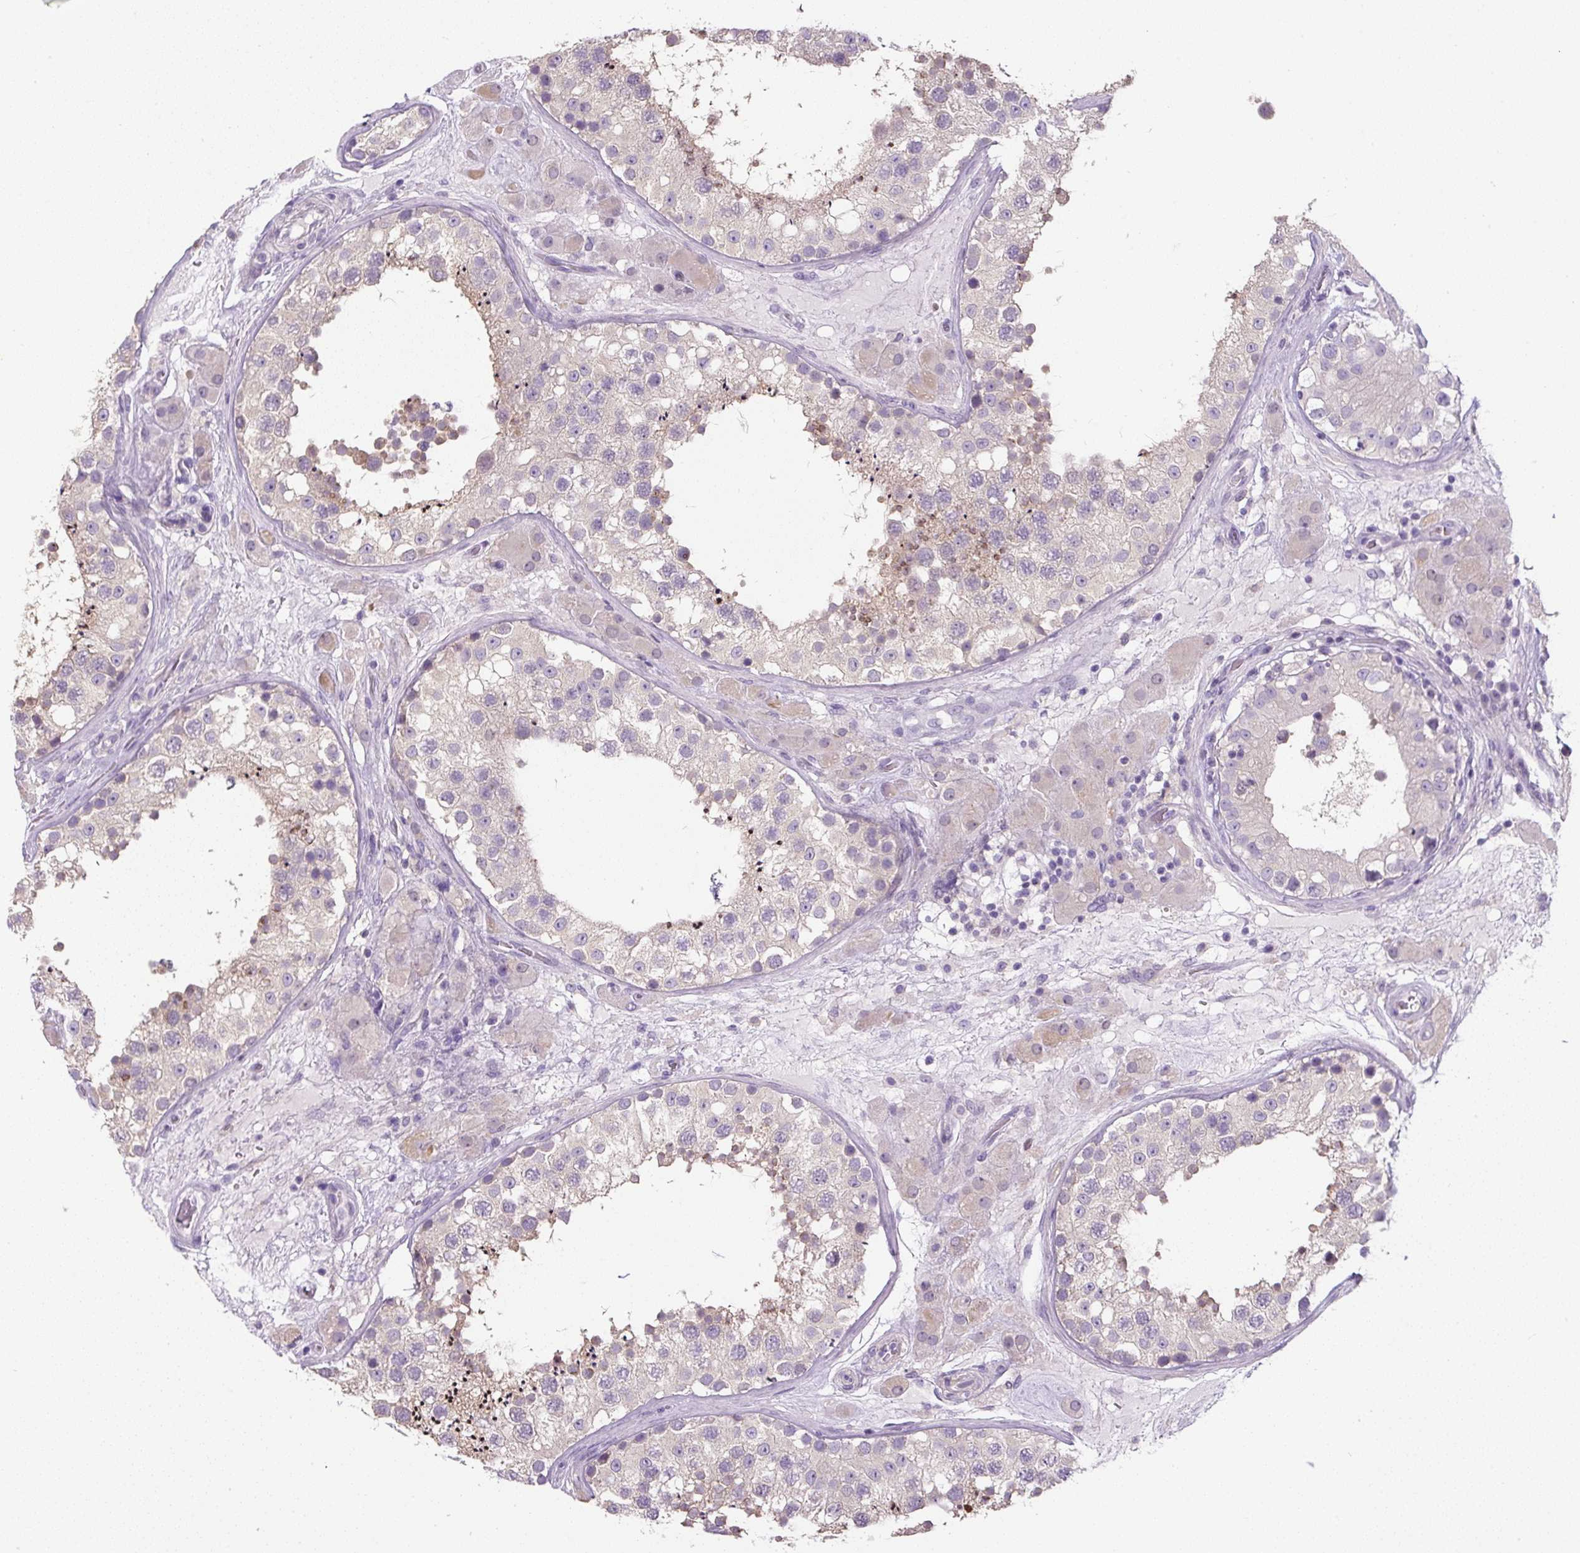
{"staining": {"intensity": "moderate", "quantity": "<25%", "location": "cytoplasmic/membranous"}, "tissue": "testis", "cell_type": "Cells in seminiferous ducts", "image_type": "normal", "snomed": [{"axis": "morphology", "description": "Normal tissue, NOS"}, {"axis": "topography", "description": "Testis"}], "caption": "DAB immunohistochemical staining of benign testis shows moderate cytoplasmic/membranous protein expression in about <25% of cells in seminiferous ducts.", "gene": "UBL3", "patient": {"sex": "male", "age": 26}}